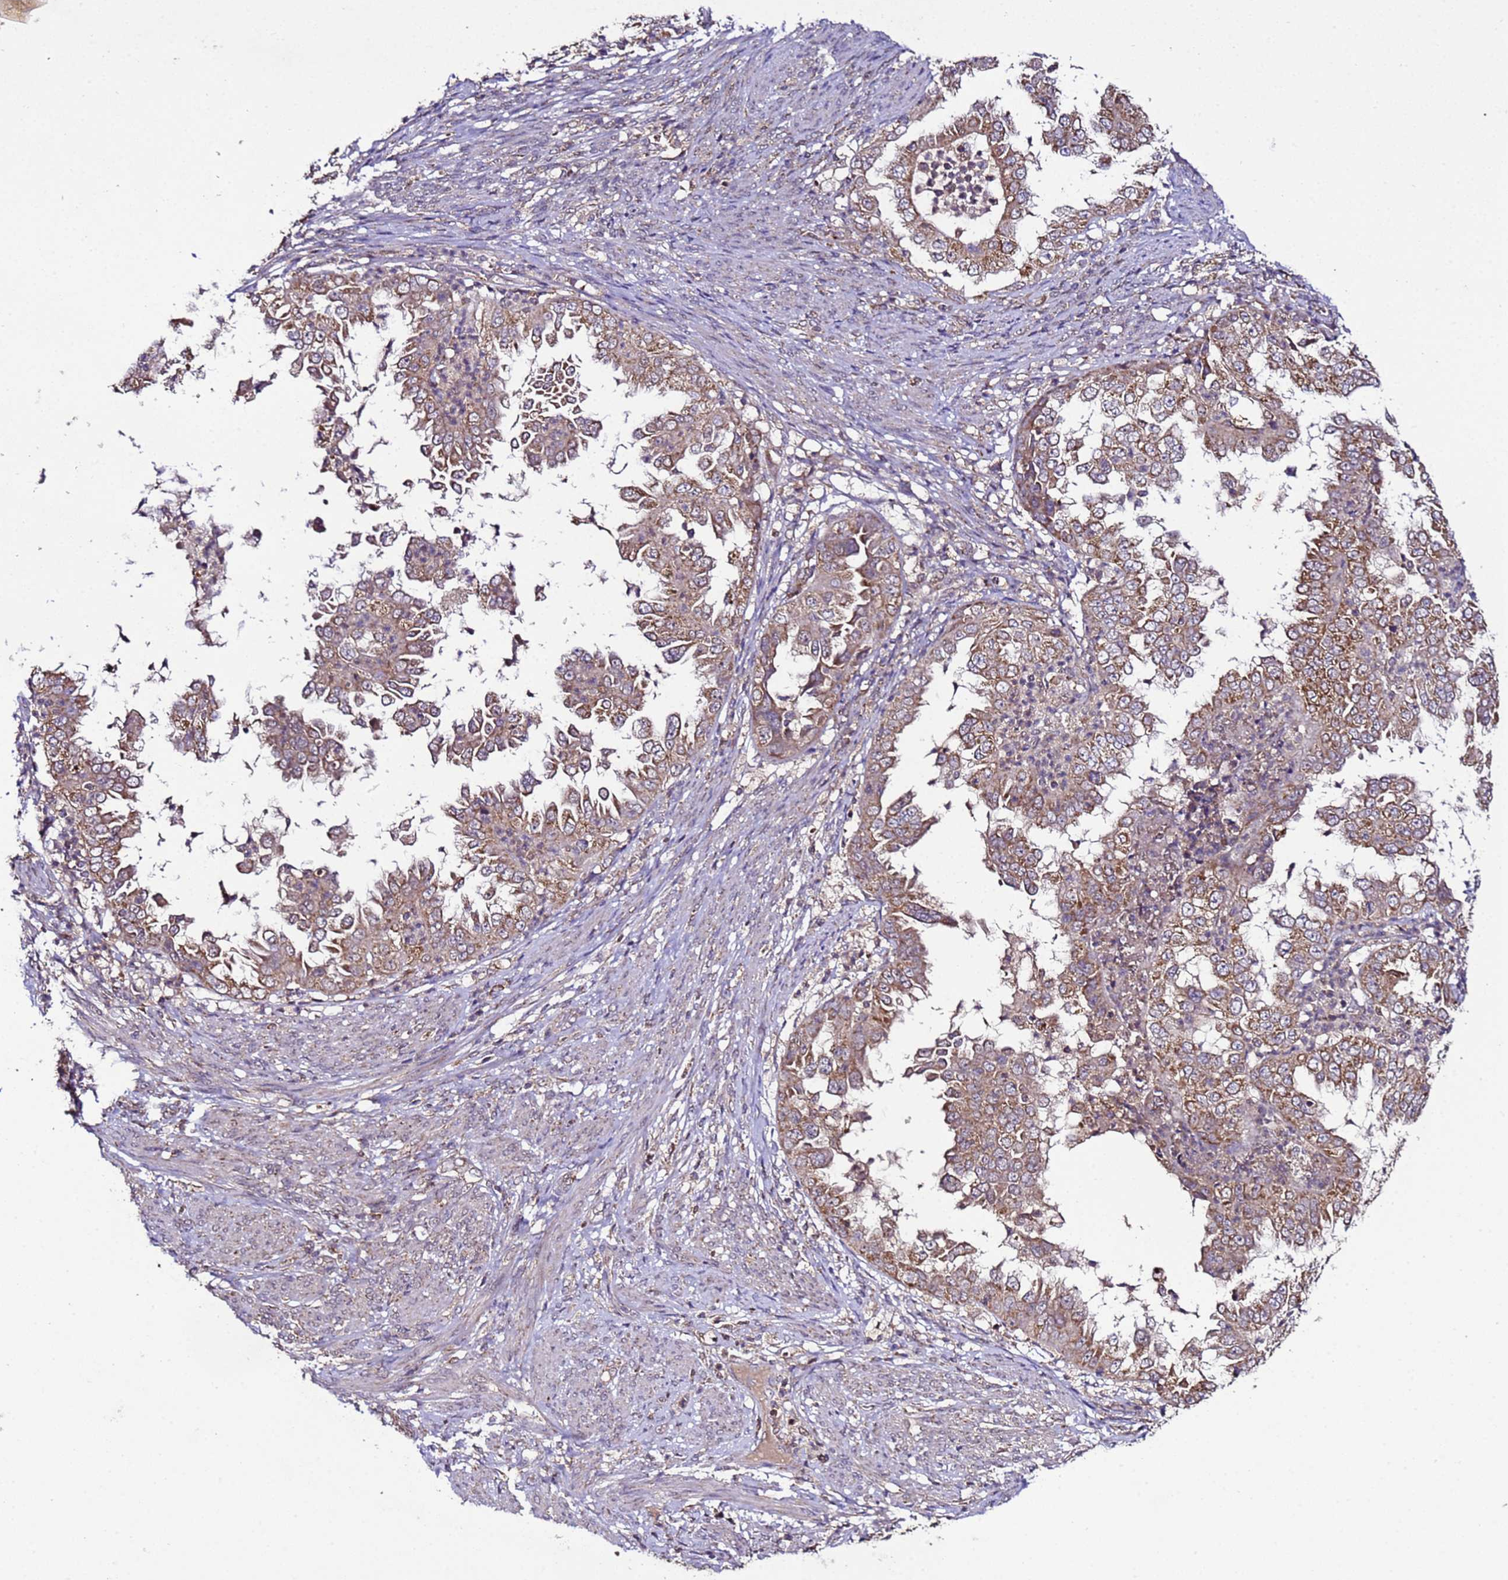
{"staining": {"intensity": "moderate", "quantity": ">75%", "location": "cytoplasmic/membranous"}, "tissue": "endometrial cancer", "cell_type": "Tumor cells", "image_type": "cancer", "snomed": [{"axis": "morphology", "description": "Adenocarcinoma, NOS"}, {"axis": "topography", "description": "Endometrium"}], "caption": "A micrograph of endometrial cancer (adenocarcinoma) stained for a protein reveals moderate cytoplasmic/membranous brown staining in tumor cells.", "gene": "HSPBAP1", "patient": {"sex": "female", "age": 85}}